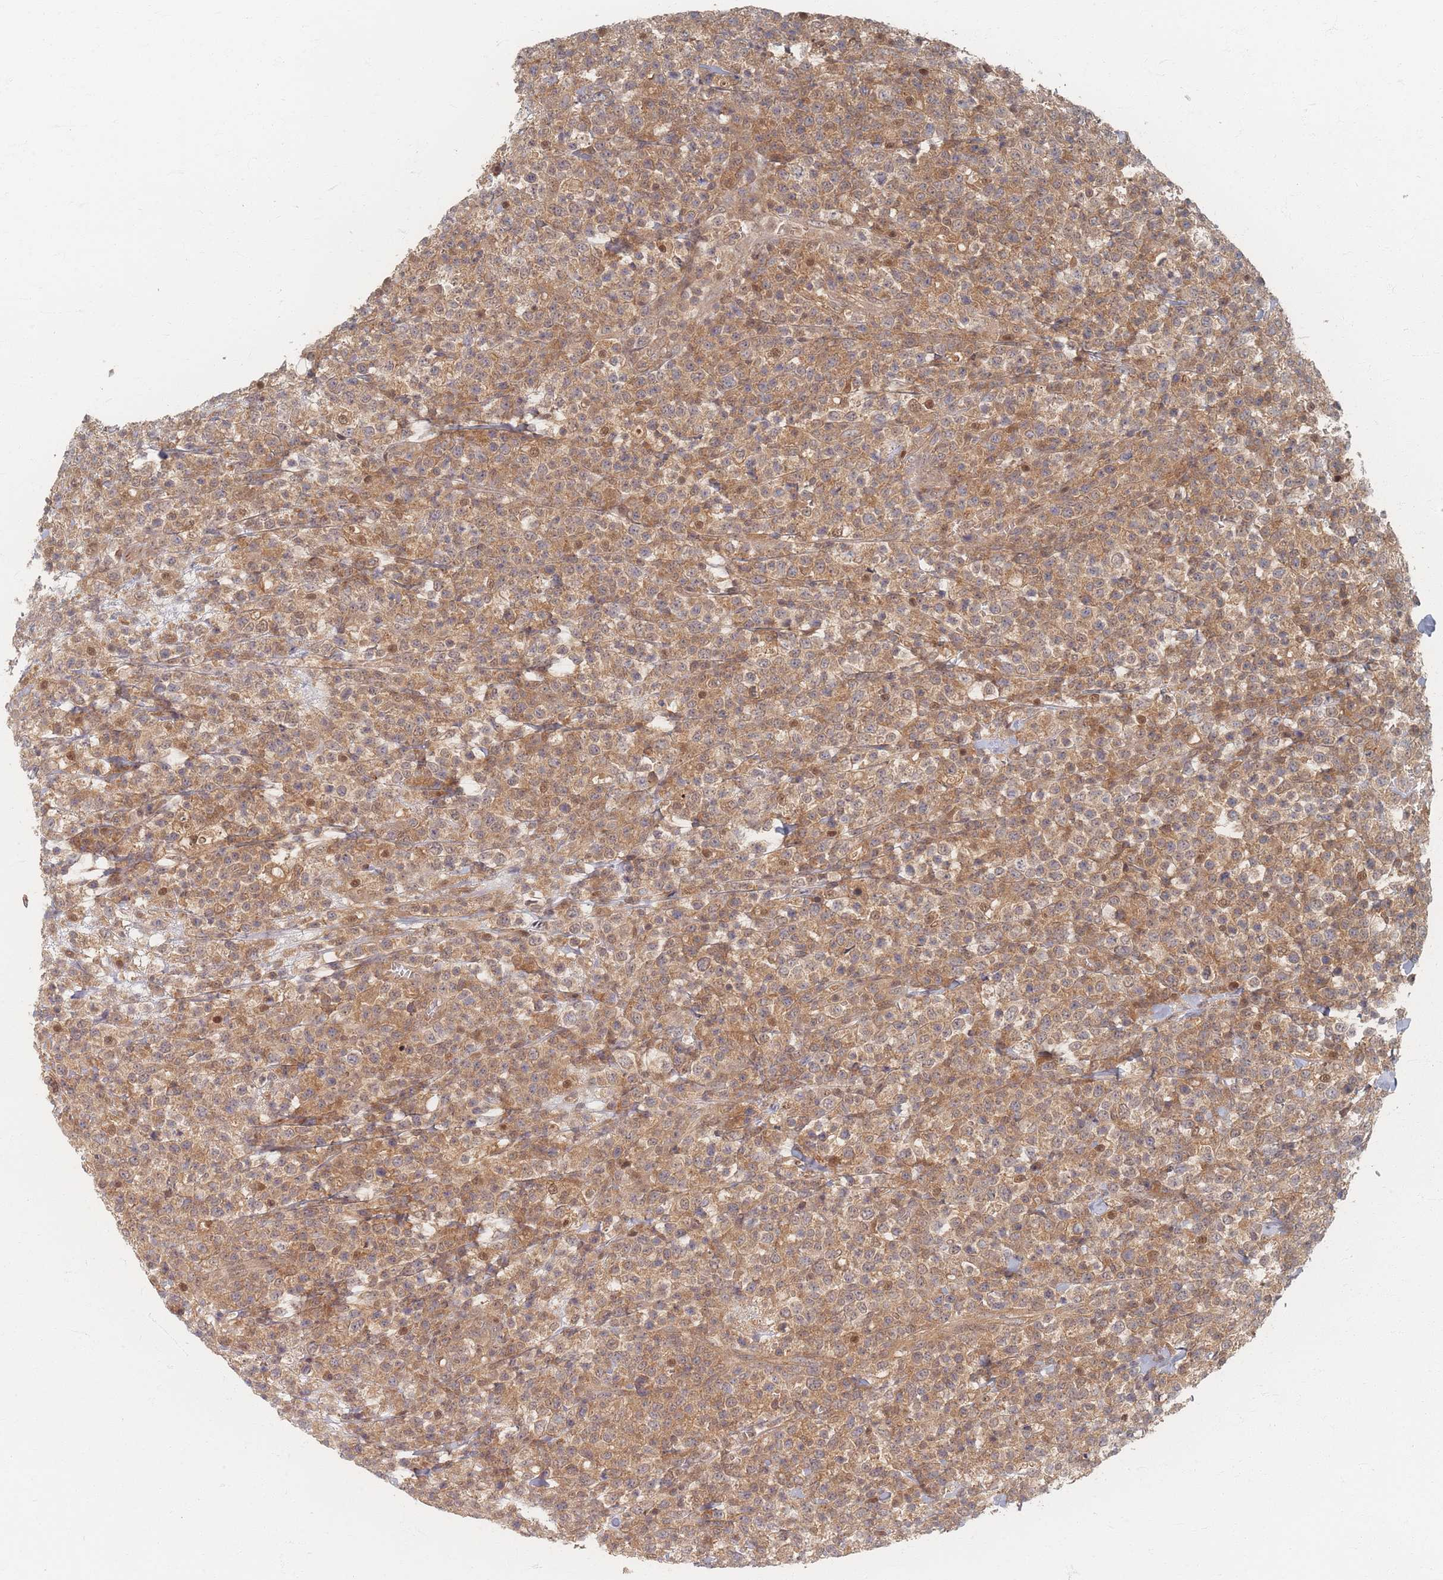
{"staining": {"intensity": "weak", "quantity": ">75%", "location": "cytoplasmic/membranous,nuclear"}, "tissue": "lymphoma", "cell_type": "Tumor cells", "image_type": "cancer", "snomed": [{"axis": "morphology", "description": "Malignant lymphoma, non-Hodgkin's type, High grade"}, {"axis": "topography", "description": "Colon"}], "caption": "High-grade malignant lymphoma, non-Hodgkin's type tissue exhibits weak cytoplasmic/membranous and nuclear expression in approximately >75% of tumor cells, visualized by immunohistochemistry.", "gene": "PSMD9", "patient": {"sex": "female", "age": 53}}